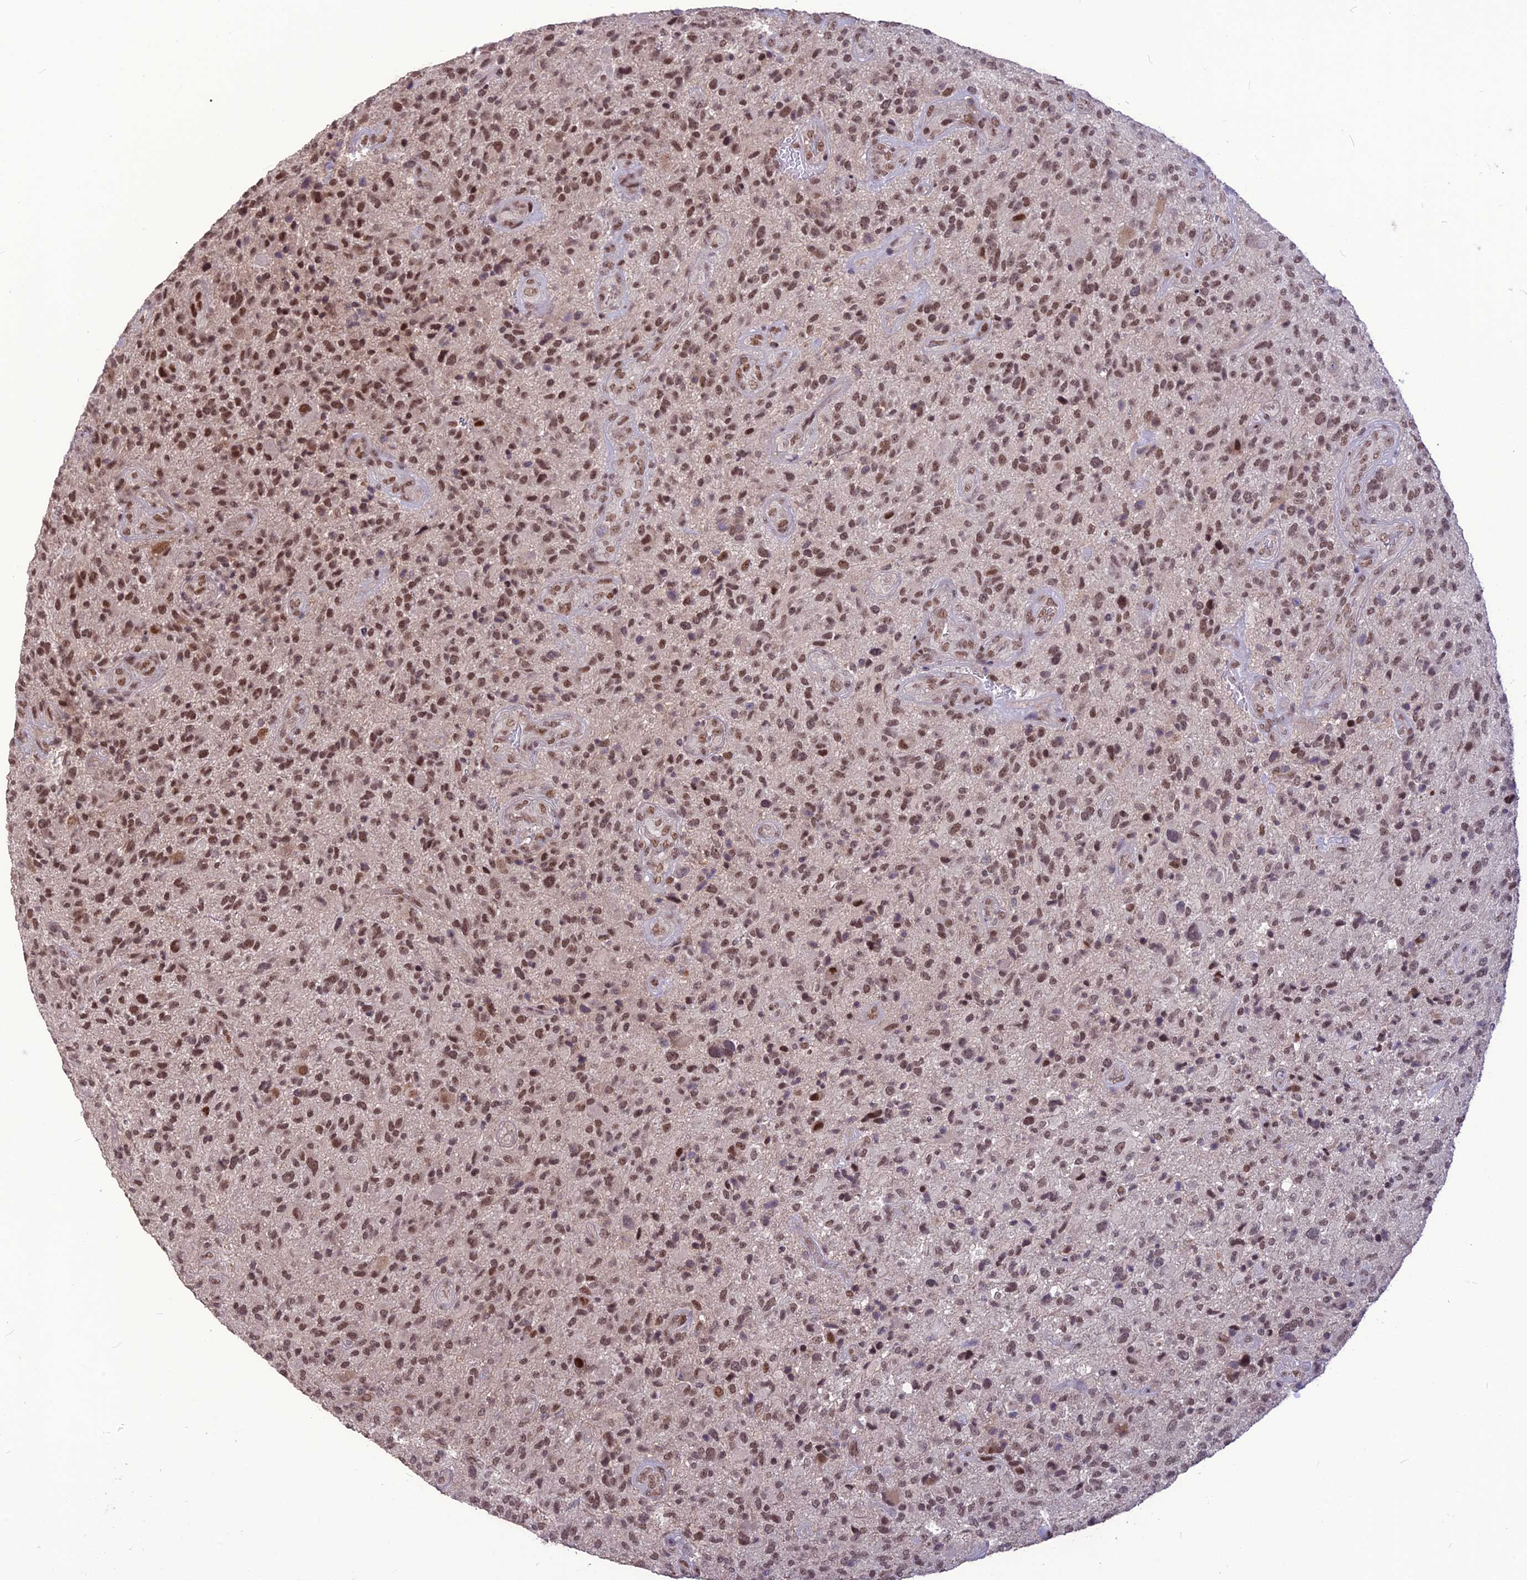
{"staining": {"intensity": "moderate", "quantity": ">75%", "location": "nuclear"}, "tissue": "glioma", "cell_type": "Tumor cells", "image_type": "cancer", "snomed": [{"axis": "morphology", "description": "Glioma, malignant, High grade"}, {"axis": "topography", "description": "Brain"}], "caption": "Human high-grade glioma (malignant) stained with a brown dye demonstrates moderate nuclear positive staining in approximately >75% of tumor cells.", "gene": "DIS3", "patient": {"sex": "male", "age": 47}}